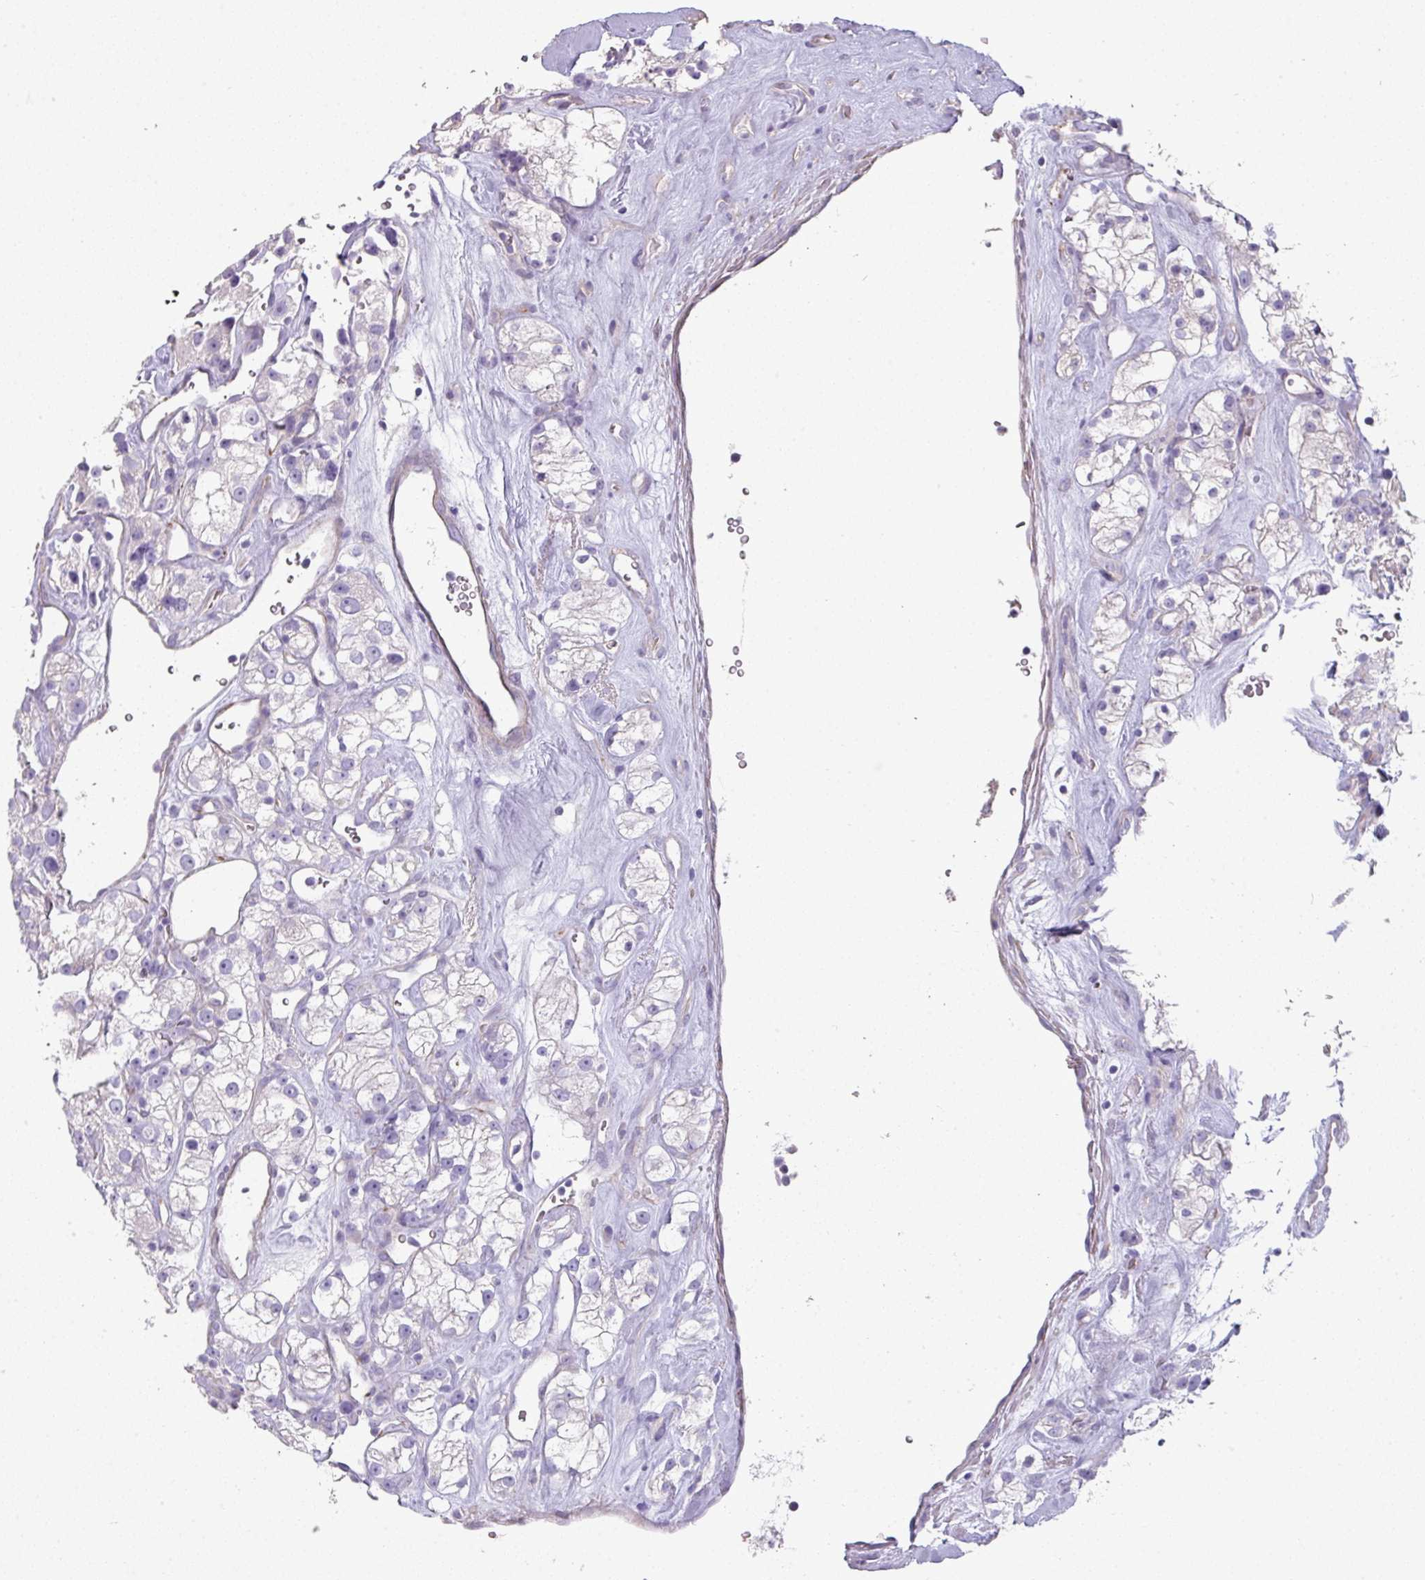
{"staining": {"intensity": "negative", "quantity": "none", "location": "none"}, "tissue": "renal cancer", "cell_type": "Tumor cells", "image_type": "cancer", "snomed": [{"axis": "morphology", "description": "Adenocarcinoma, NOS"}, {"axis": "topography", "description": "Kidney"}], "caption": "DAB immunohistochemical staining of renal cancer (adenocarcinoma) displays no significant positivity in tumor cells.", "gene": "GLI4", "patient": {"sex": "male", "age": 77}}